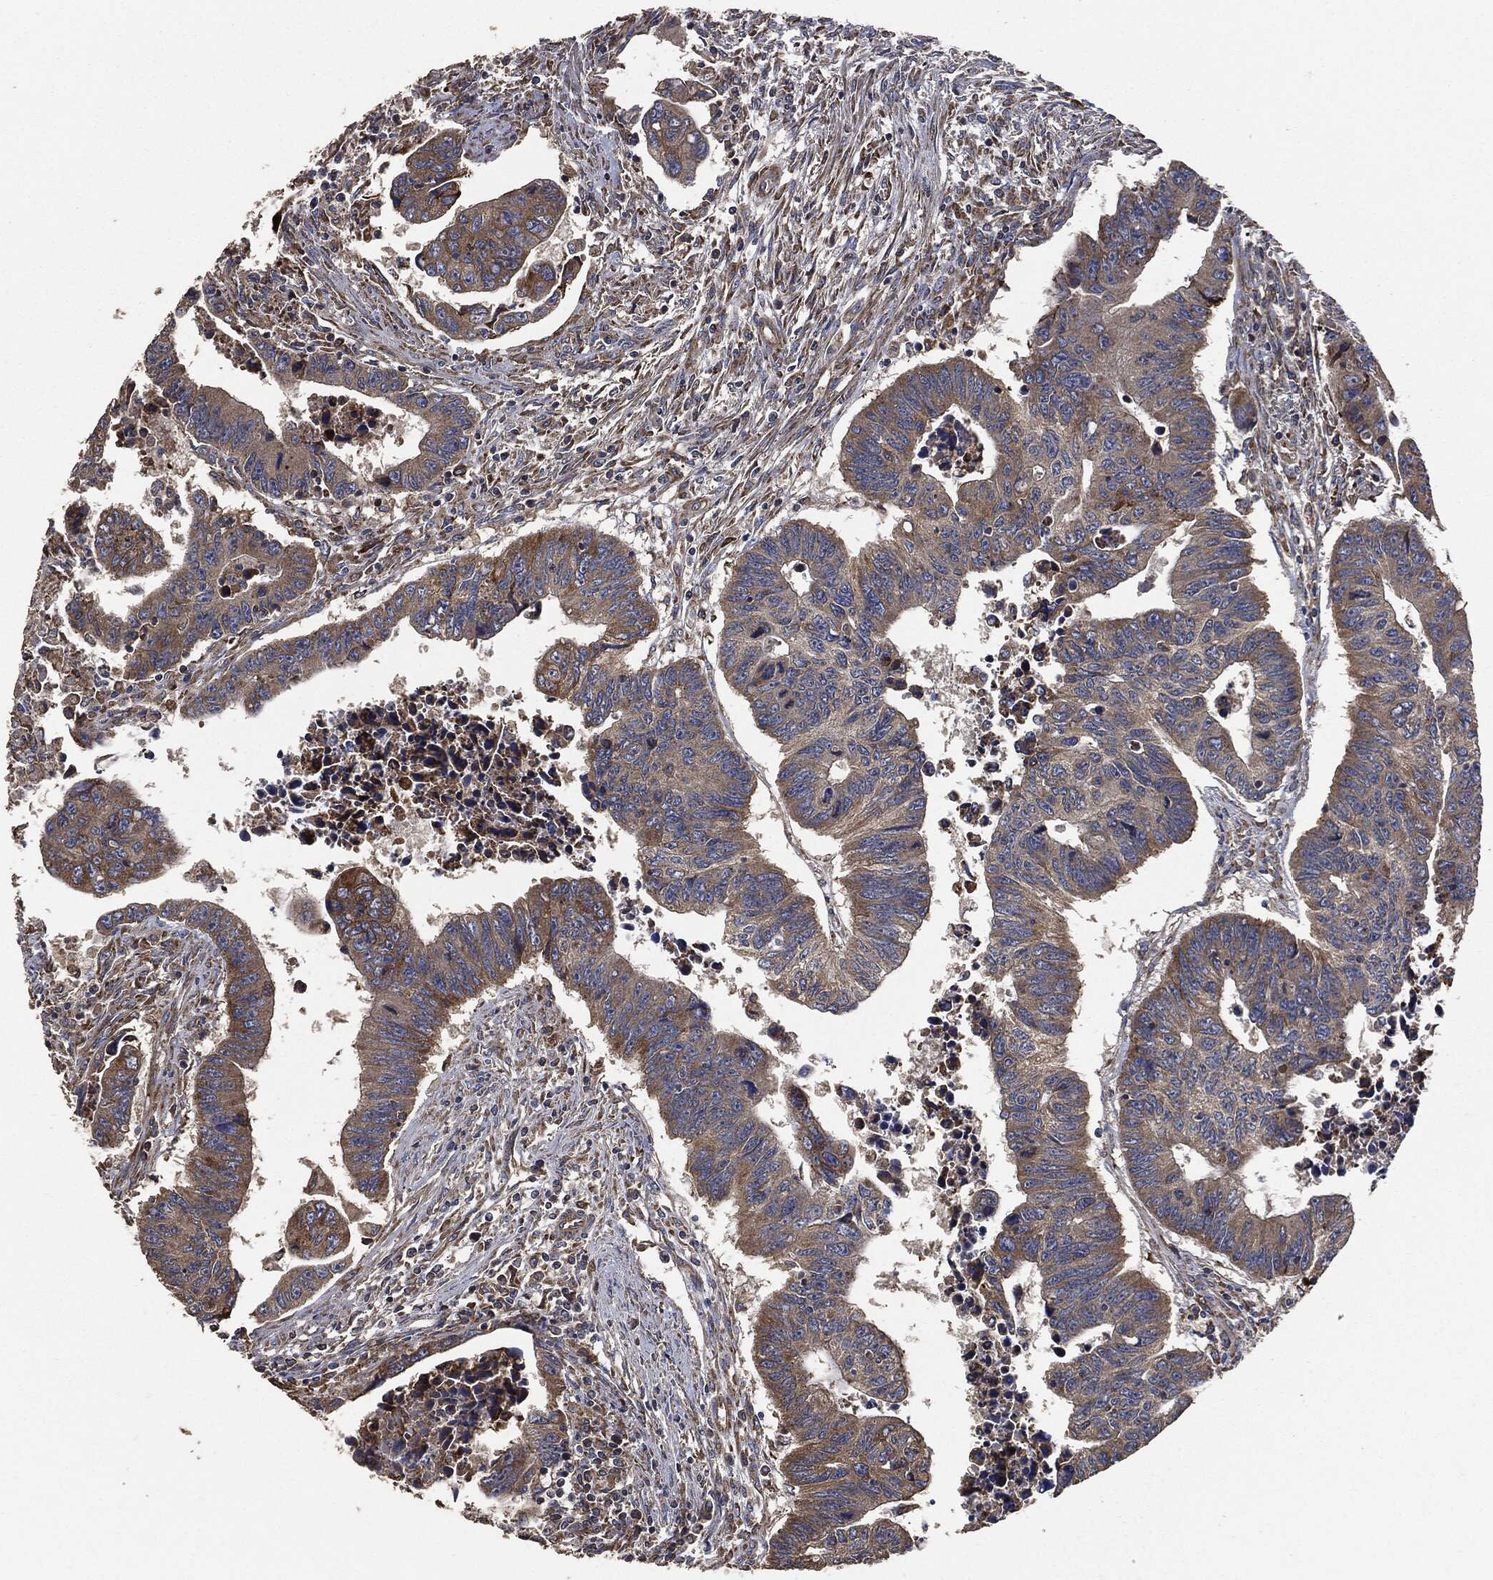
{"staining": {"intensity": "strong", "quantity": "25%-75%", "location": "cytoplasmic/membranous"}, "tissue": "colorectal cancer", "cell_type": "Tumor cells", "image_type": "cancer", "snomed": [{"axis": "morphology", "description": "Adenocarcinoma, NOS"}, {"axis": "topography", "description": "Rectum"}], "caption": "Immunohistochemical staining of colorectal cancer (adenocarcinoma) shows strong cytoplasmic/membranous protein positivity in about 25%-75% of tumor cells.", "gene": "STK3", "patient": {"sex": "female", "age": 85}}